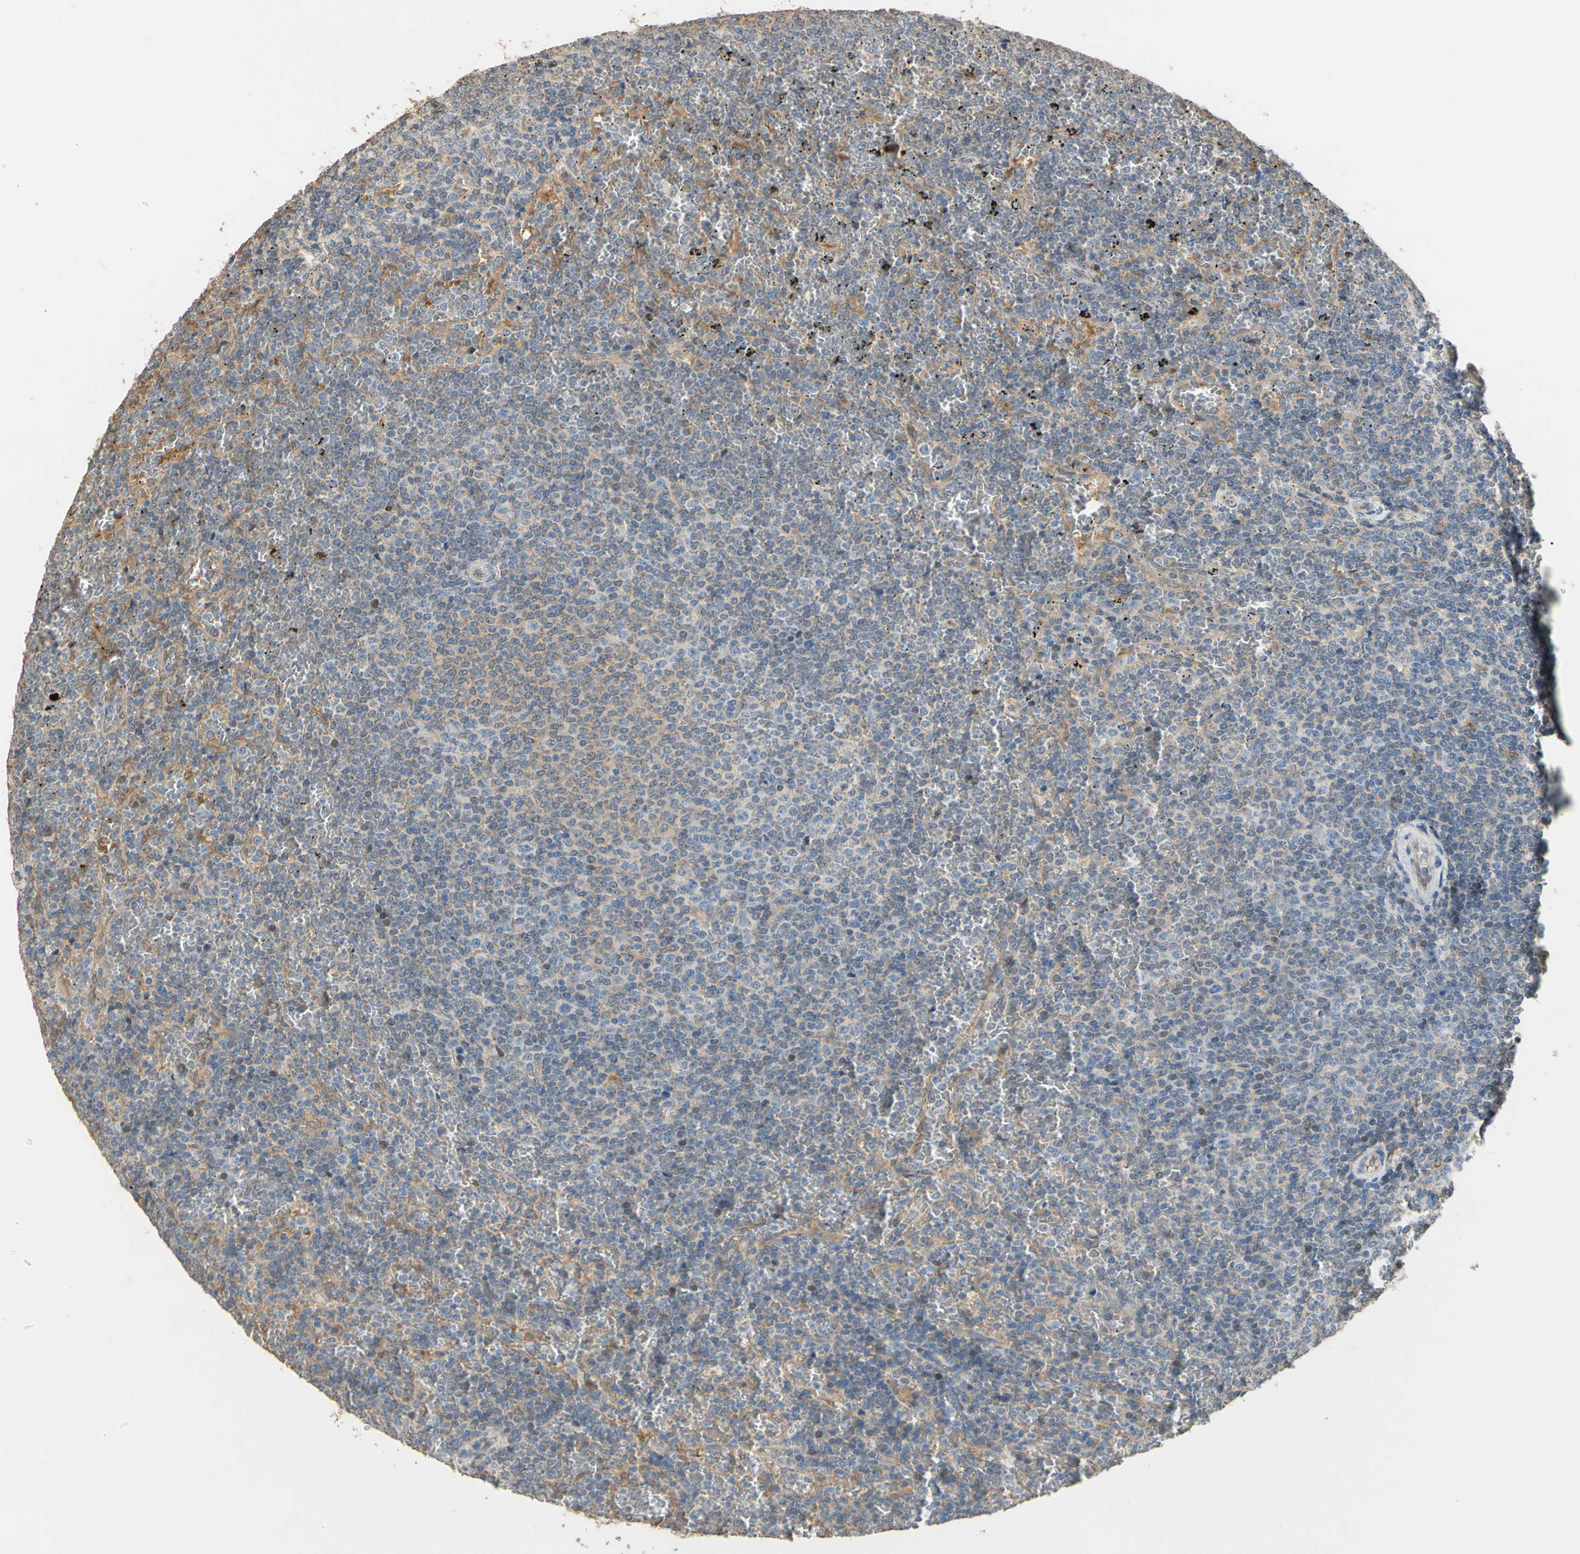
{"staining": {"intensity": "moderate", "quantity": "25%-75%", "location": "cytoplasmic/membranous"}, "tissue": "lymphoma", "cell_type": "Tumor cells", "image_type": "cancer", "snomed": [{"axis": "morphology", "description": "Malignant lymphoma, non-Hodgkin's type, Low grade"}, {"axis": "topography", "description": "Spleen"}], "caption": "Lymphoma stained with a brown dye exhibits moderate cytoplasmic/membranous positive expression in approximately 25%-75% of tumor cells.", "gene": "ALDH1A2", "patient": {"sex": "female", "age": 77}}